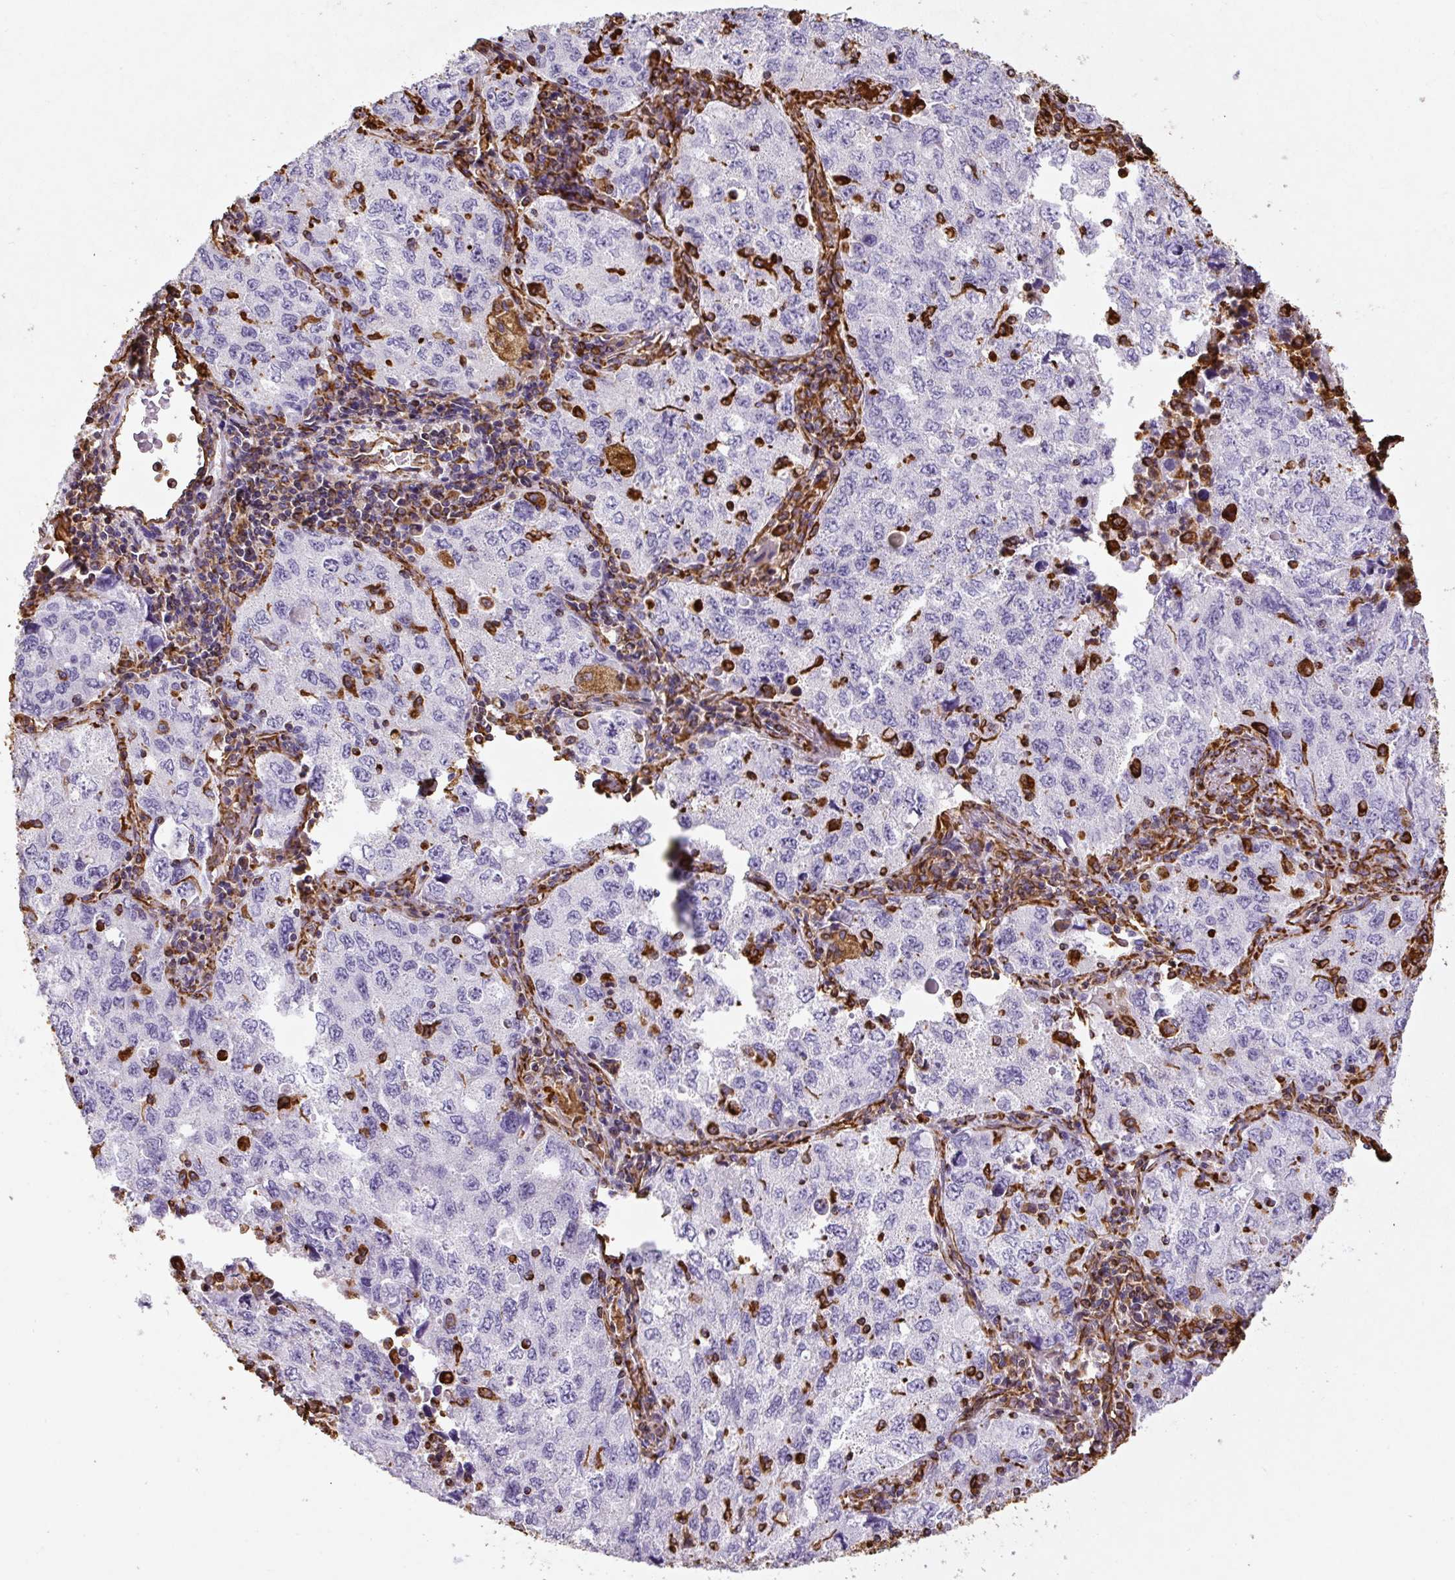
{"staining": {"intensity": "negative", "quantity": "none", "location": "none"}, "tissue": "lung cancer", "cell_type": "Tumor cells", "image_type": "cancer", "snomed": [{"axis": "morphology", "description": "Adenocarcinoma, NOS"}, {"axis": "topography", "description": "Lung"}], "caption": "This is an immunohistochemistry histopathology image of lung cancer (adenocarcinoma). There is no staining in tumor cells.", "gene": "VIM", "patient": {"sex": "female", "age": 57}}